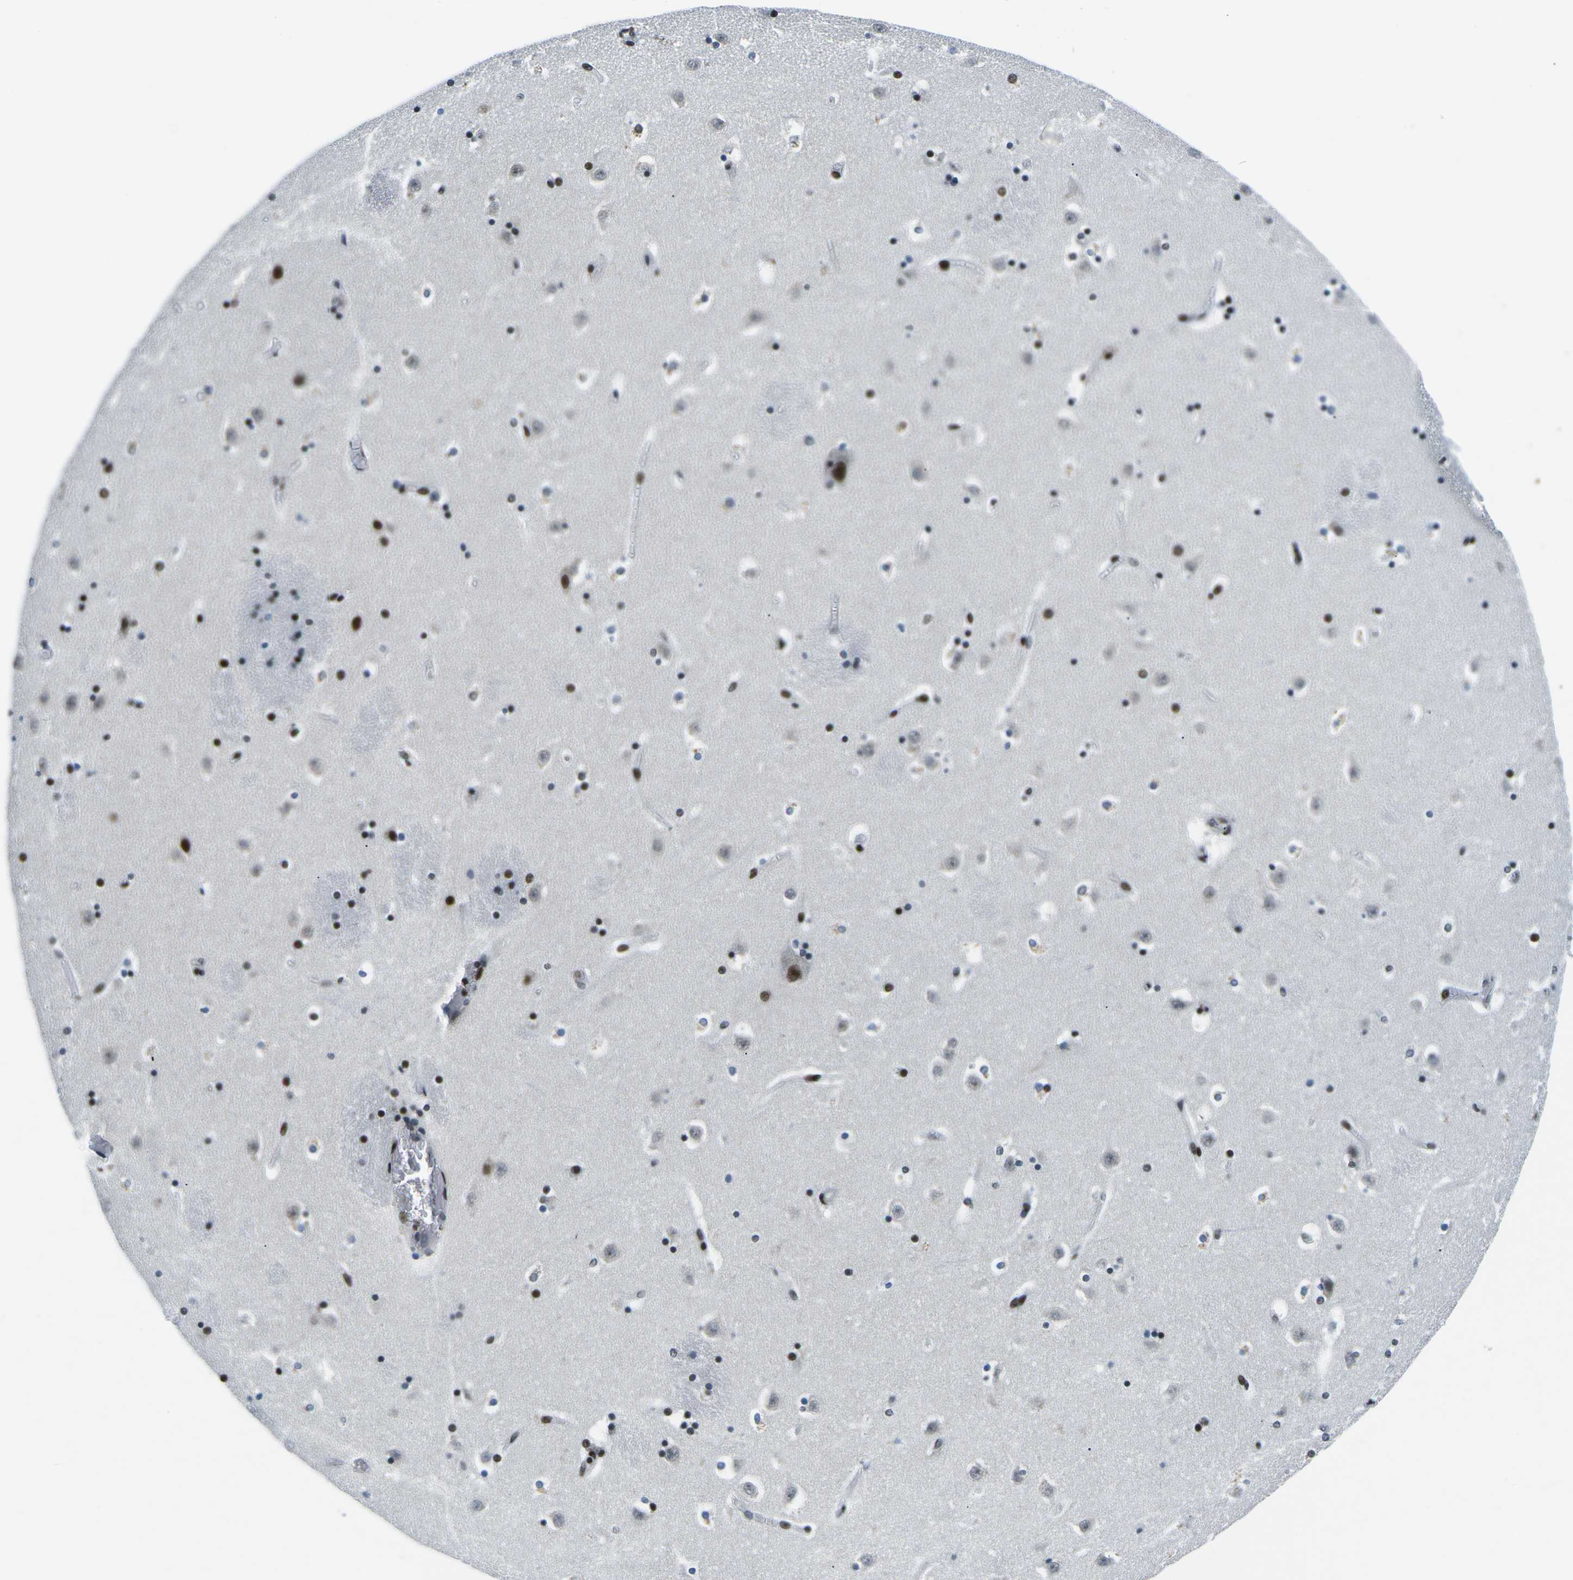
{"staining": {"intensity": "moderate", "quantity": "25%-75%", "location": "nuclear"}, "tissue": "caudate", "cell_type": "Glial cells", "image_type": "normal", "snomed": [{"axis": "morphology", "description": "Normal tissue, NOS"}, {"axis": "topography", "description": "Lateral ventricle wall"}], "caption": "The image exhibits immunohistochemical staining of normal caudate. There is moderate nuclear staining is identified in about 25%-75% of glial cells. The protein of interest is shown in brown color, while the nuclei are stained blue.", "gene": "RBL2", "patient": {"sex": "male", "age": 45}}